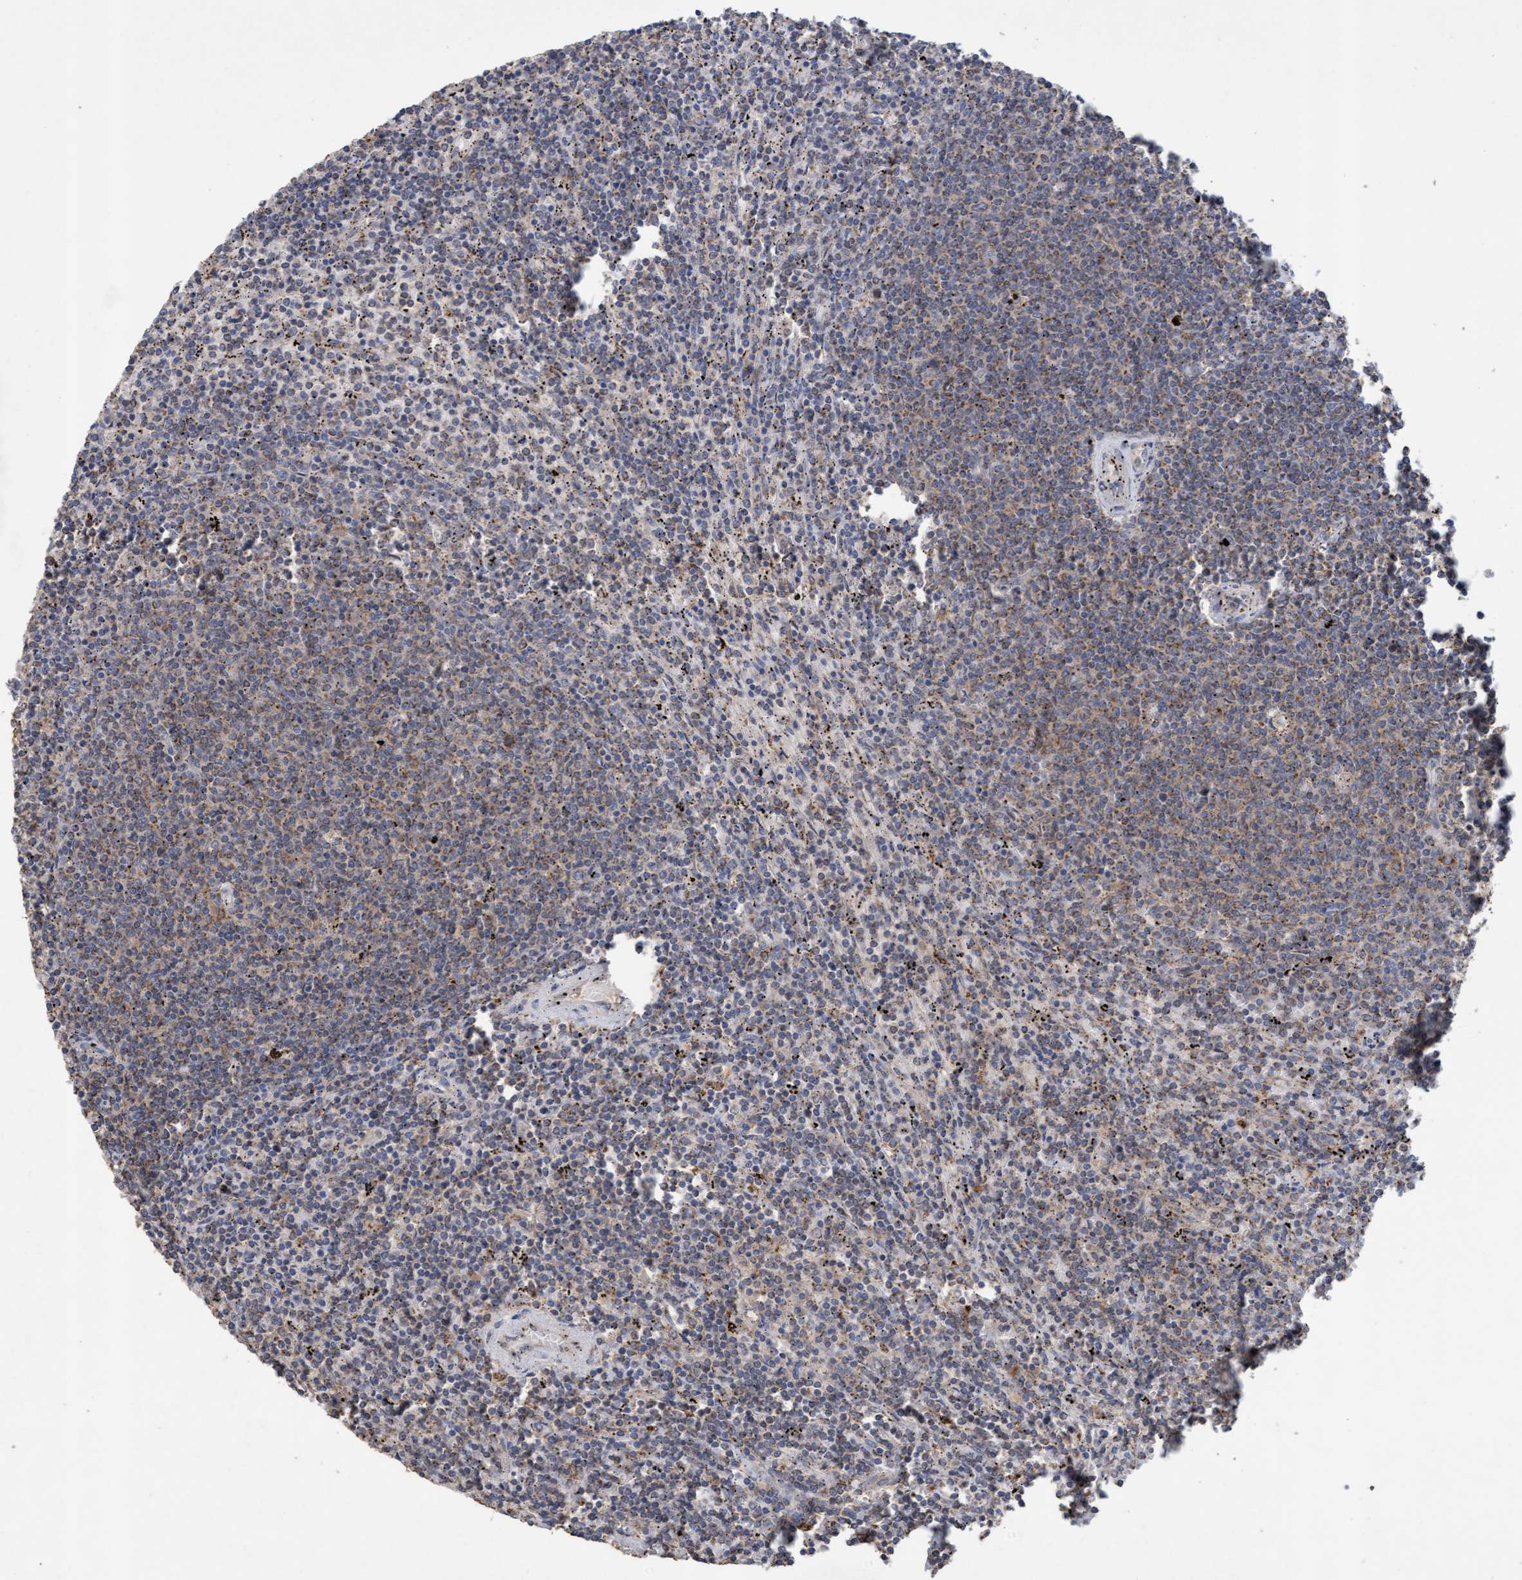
{"staining": {"intensity": "weak", "quantity": "25%-75%", "location": "cytoplasmic/membranous"}, "tissue": "lymphoma", "cell_type": "Tumor cells", "image_type": "cancer", "snomed": [{"axis": "morphology", "description": "Malignant lymphoma, non-Hodgkin's type, Low grade"}, {"axis": "topography", "description": "Spleen"}], "caption": "Lymphoma tissue demonstrates weak cytoplasmic/membranous expression in about 25%-75% of tumor cells, visualized by immunohistochemistry.", "gene": "ATPAF2", "patient": {"sex": "female", "age": 50}}